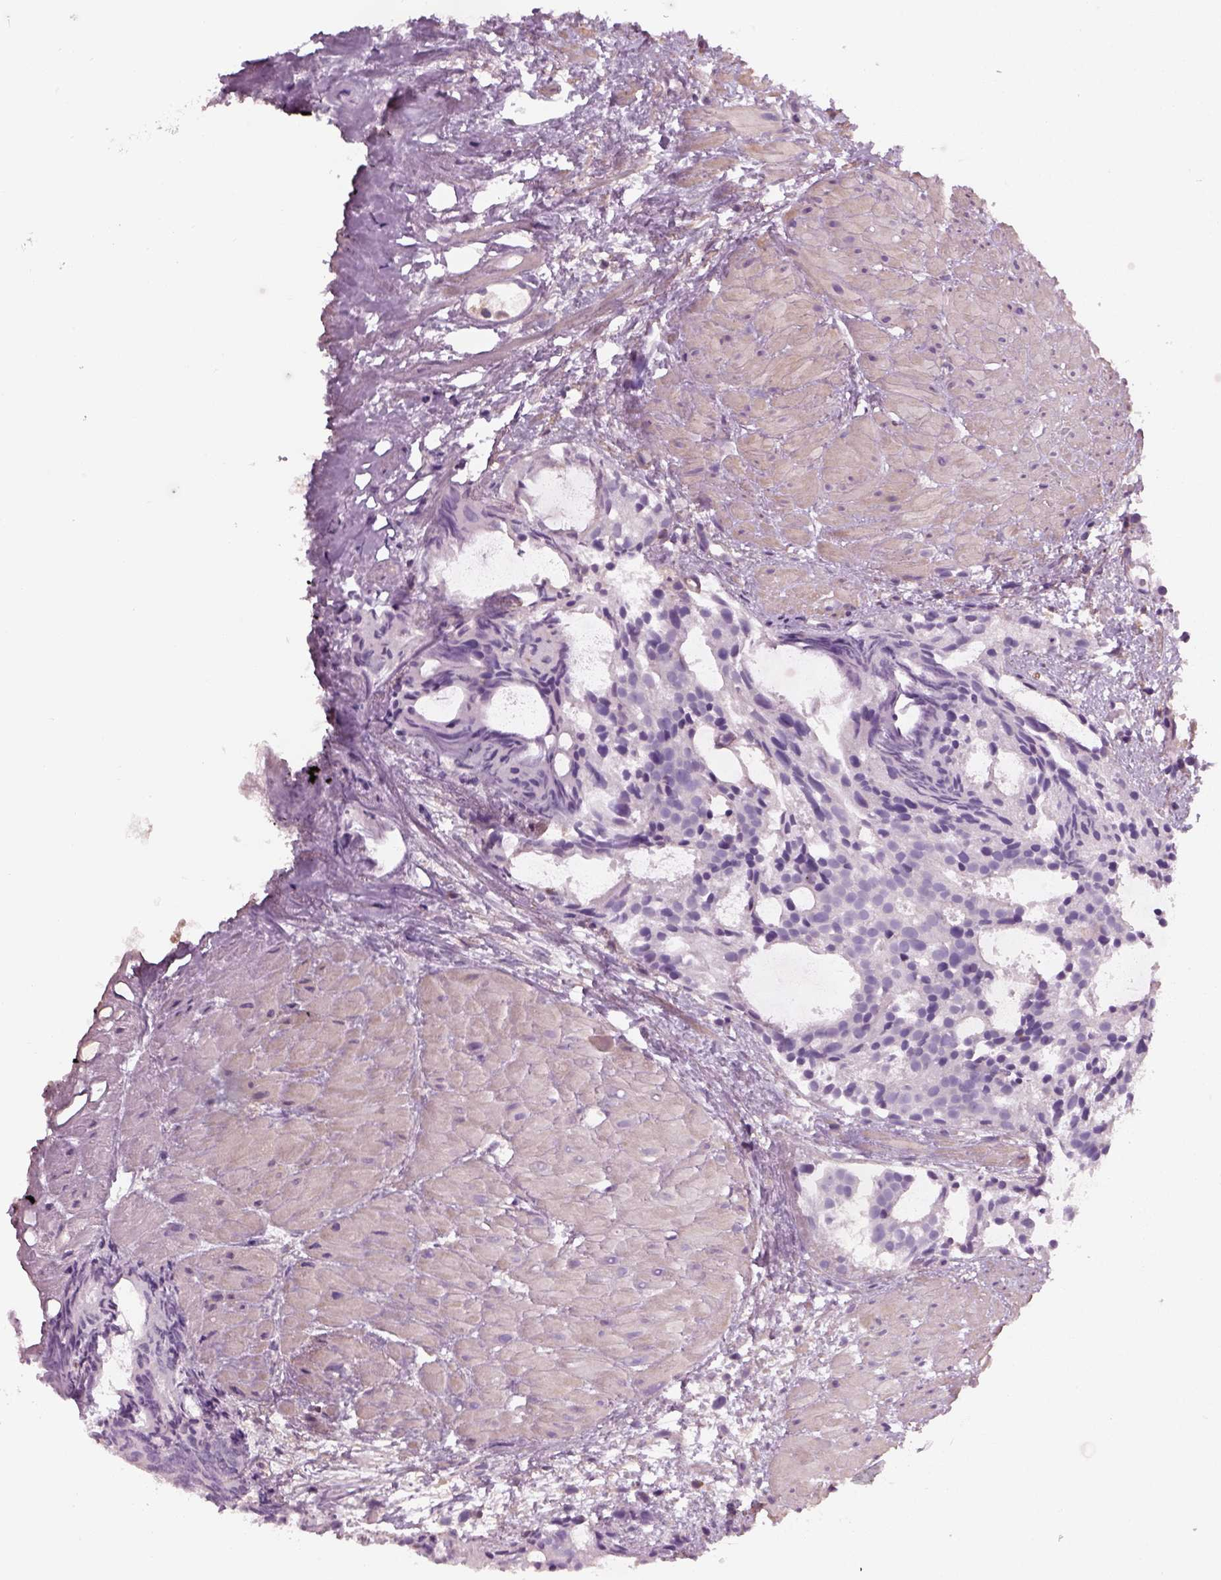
{"staining": {"intensity": "negative", "quantity": "none", "location": "none"}, "tissue": "prostate cancer", "cell_type": "Tumor cells", "image_type": "cancer", "snomed": [{"axis": "morphology", "description": "Adenocarcinoma, High grade"}, {"axis": "topography", "description": "Prostate"}], "caption": "Immunohistochemistry micrograph of prostate cancer (adenocarcinoma (high-grade)) stained for a protein (brown), which displays no positivity in tumor cells.", "gene": "OTUD6A", "patient": {"sex": "male", "age": 79}}